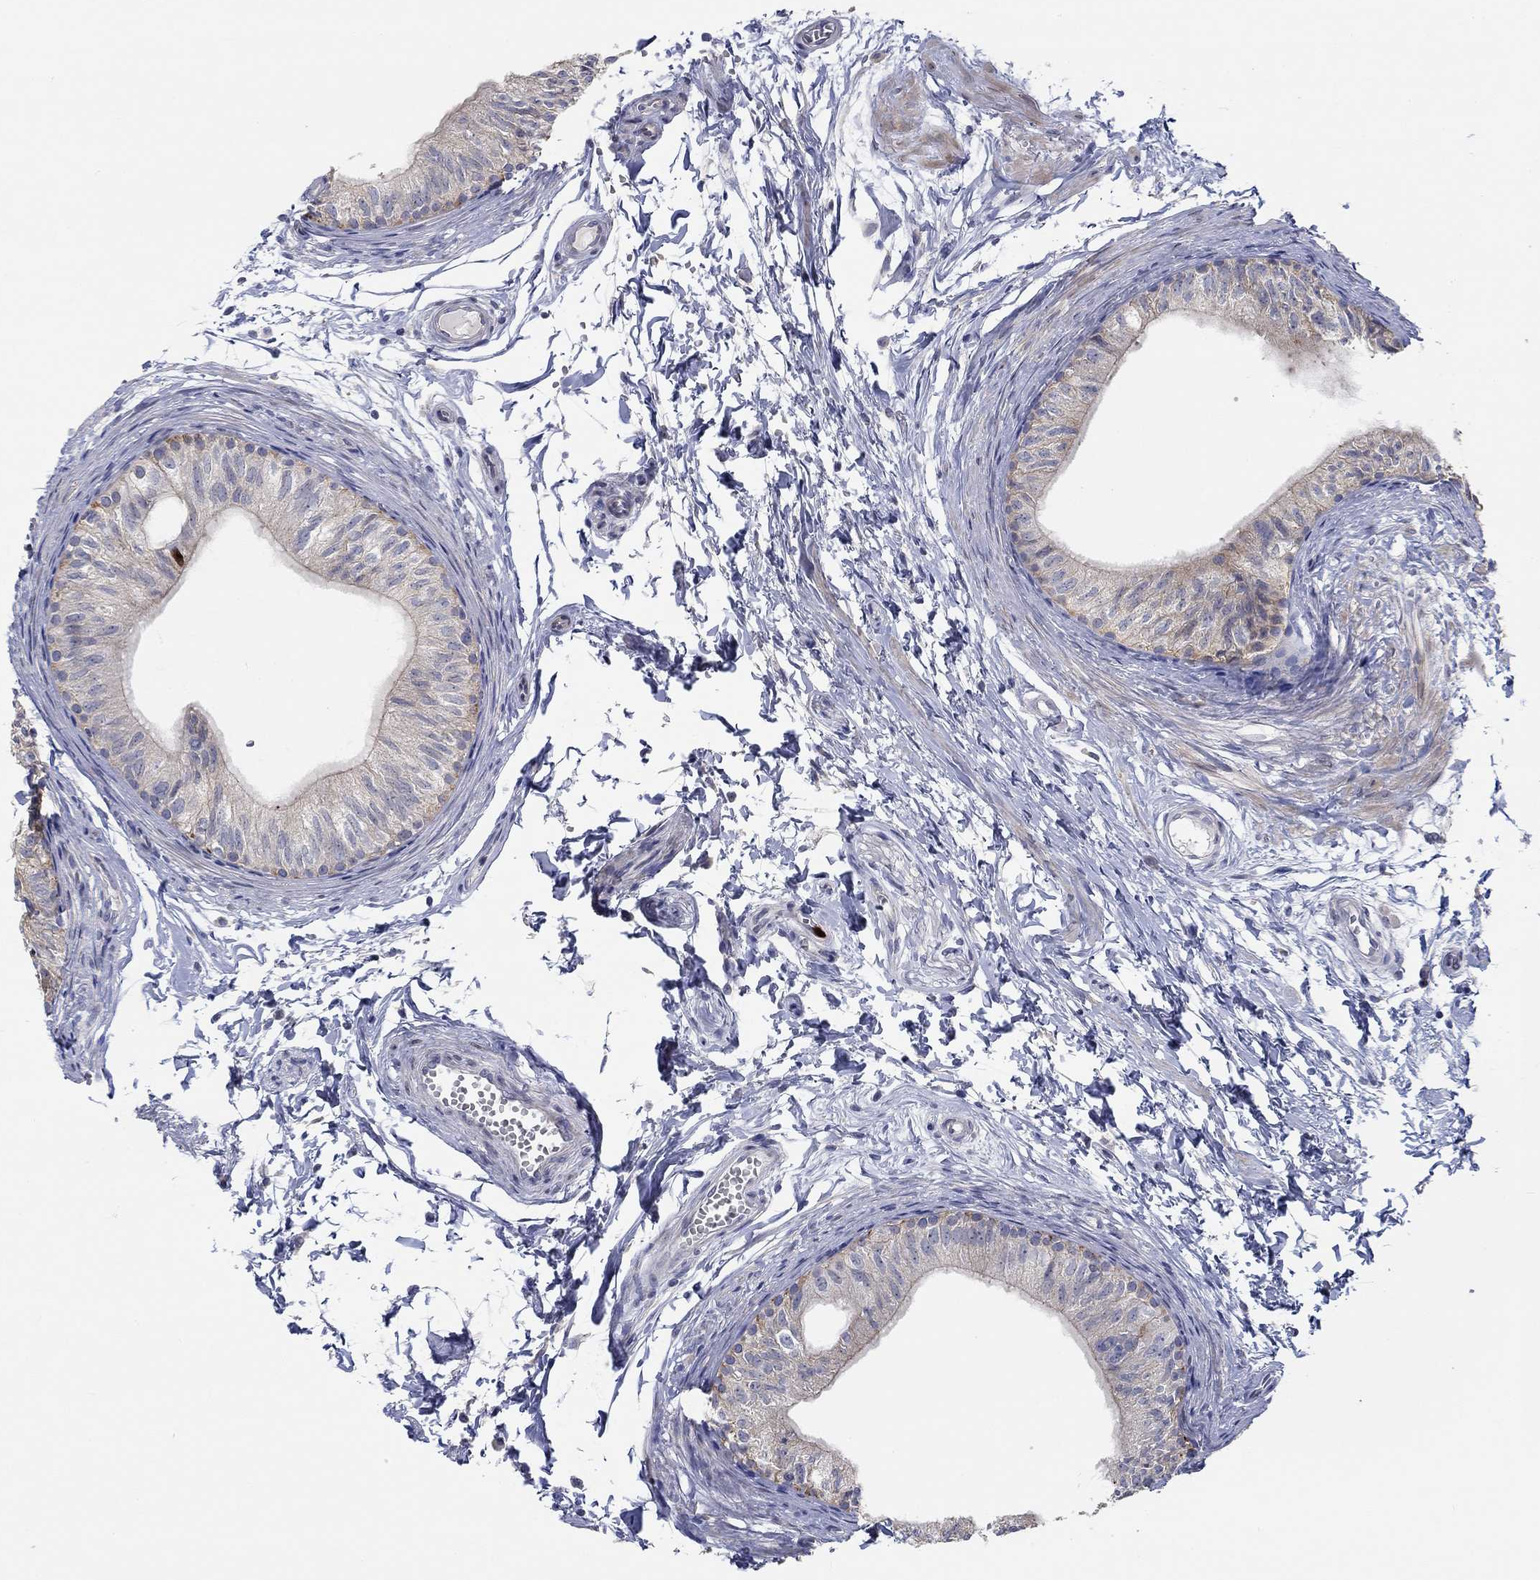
{"staining": {"intensity": "negative", "quantity": "none", "location": "none"}, "tissue": "epididymis", "cell_type": "Glandular cells", "image_type": "normal", "snomed": [{"axis": "morphology", "description": "Normal tissue, NOS"}, {"axis": "topography", "description": "Epididymis"}], "caption": "This is an IHC photomicrograph of benign human epididymis. There is no positivity in glandular cells.", "gene": "PRC1", "patient": {"sex": "male", "age": 22}}